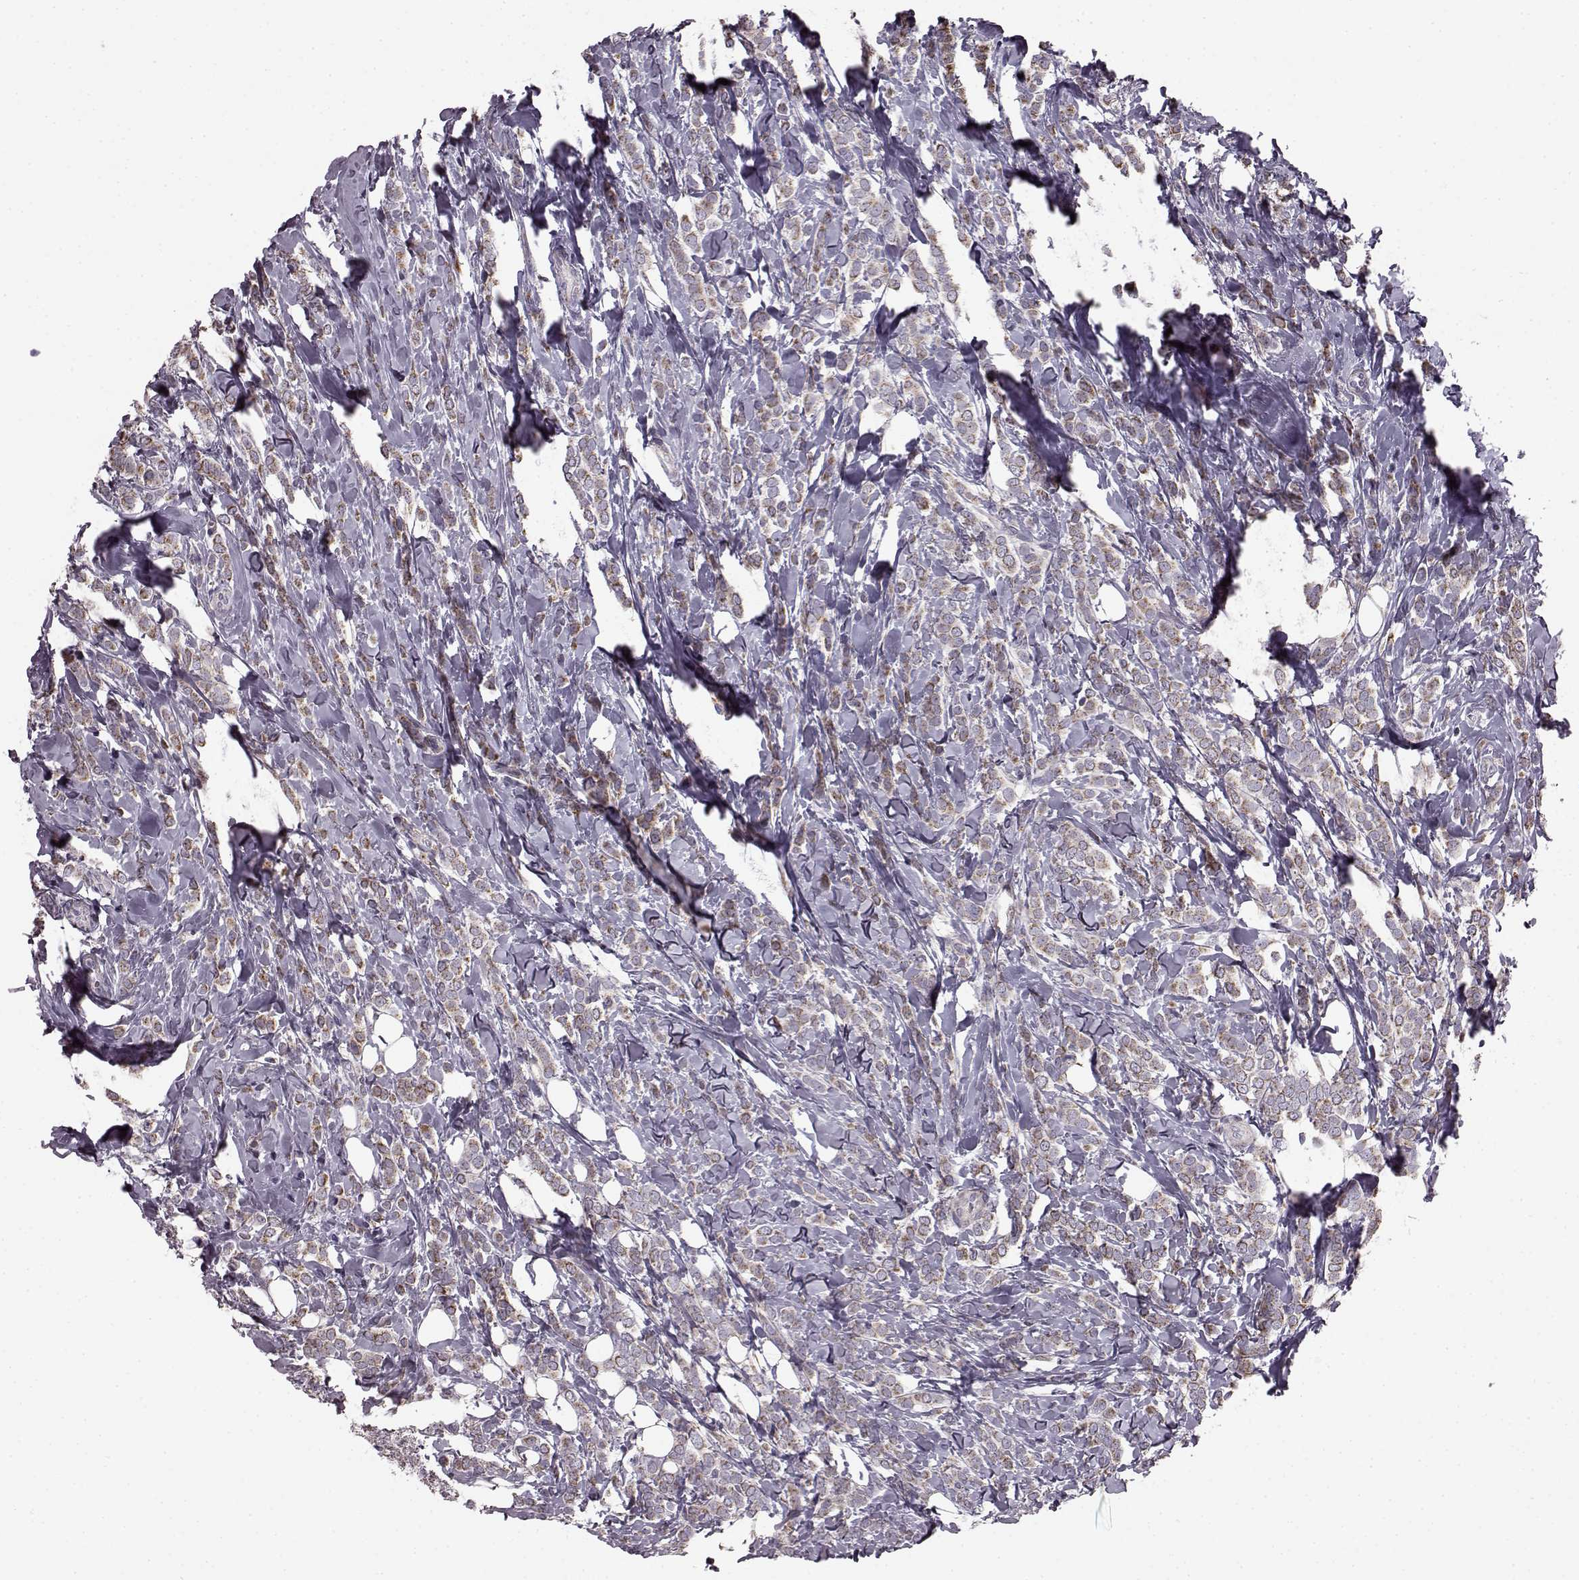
{"staining": {"intensity": "moderate", "quantity": ">75%", "location": "cytoplasmic/membranous"}, "tissue": "breast cancer", "cell_type": "Tumor cells", "image_type": "cancer", "snomed": [{"axis": "morphology", "description": "Lobular carcinoma"}, {"axis": "topography", "description": "Breast"}], "caption": "Breast cancer tissue demonstrates moderate cytoplasmic/membranous staining in approximately >75% of tumor cells, visualized by immunohistochemistry.", "gene": "FAM8A1", "patient": {"sex": "female", "age": 49}}